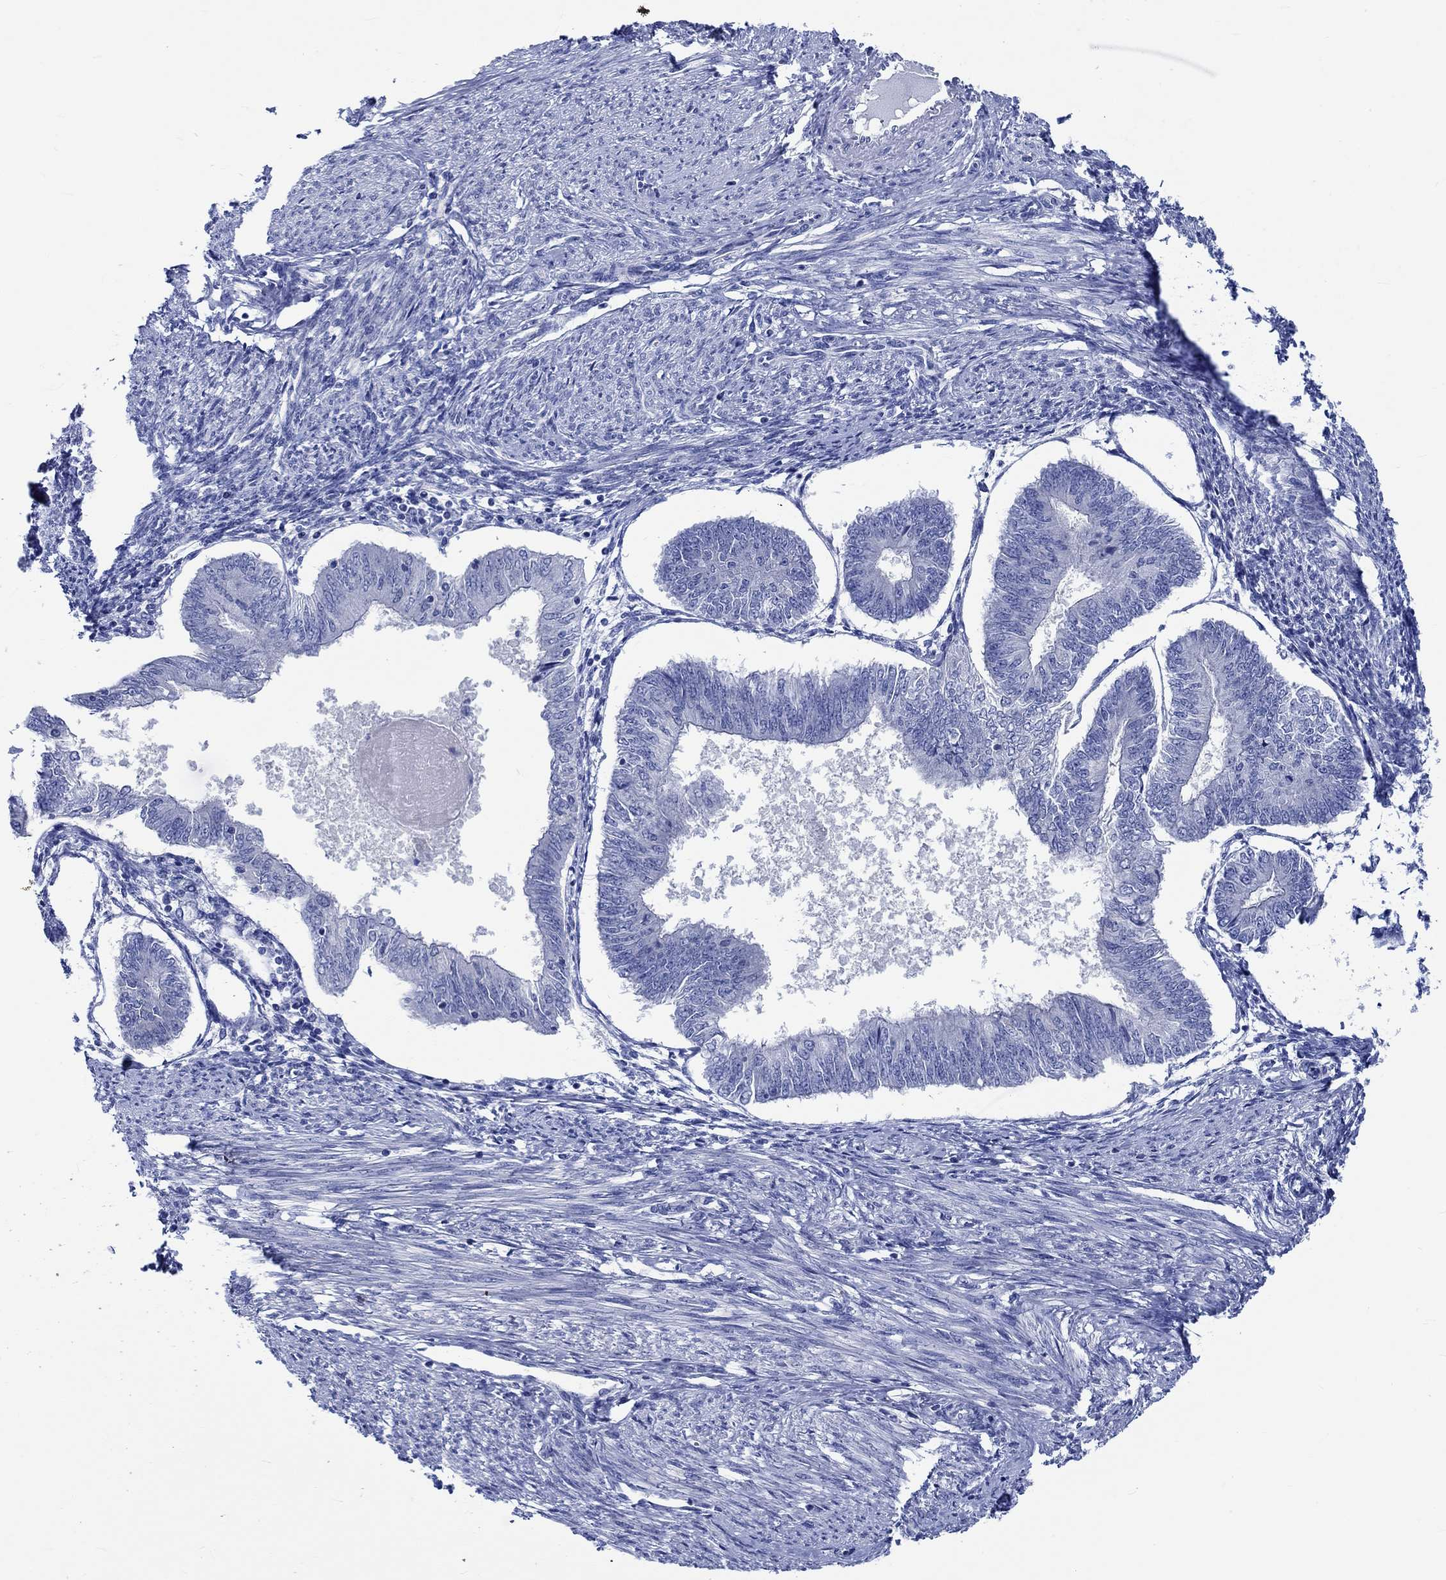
{"staining": {"intensity": "negative", "quantity": "none", "location": "none"}, "tissue": "endometrial cancer", "cell_type": "Tumor cells", "image_type": "cancer", "snomed": [{"axis": "morphology", "description": "Adenocarcinoma, NOS"}, {"axis": "topography", "description": "Endometrium"}], "caption": "Tumor cells show no significant protein positivity in adenocarcinoma (endometrial).", "gene": "PTPRN2", "patient": {"sex": "female", "age": 58}}